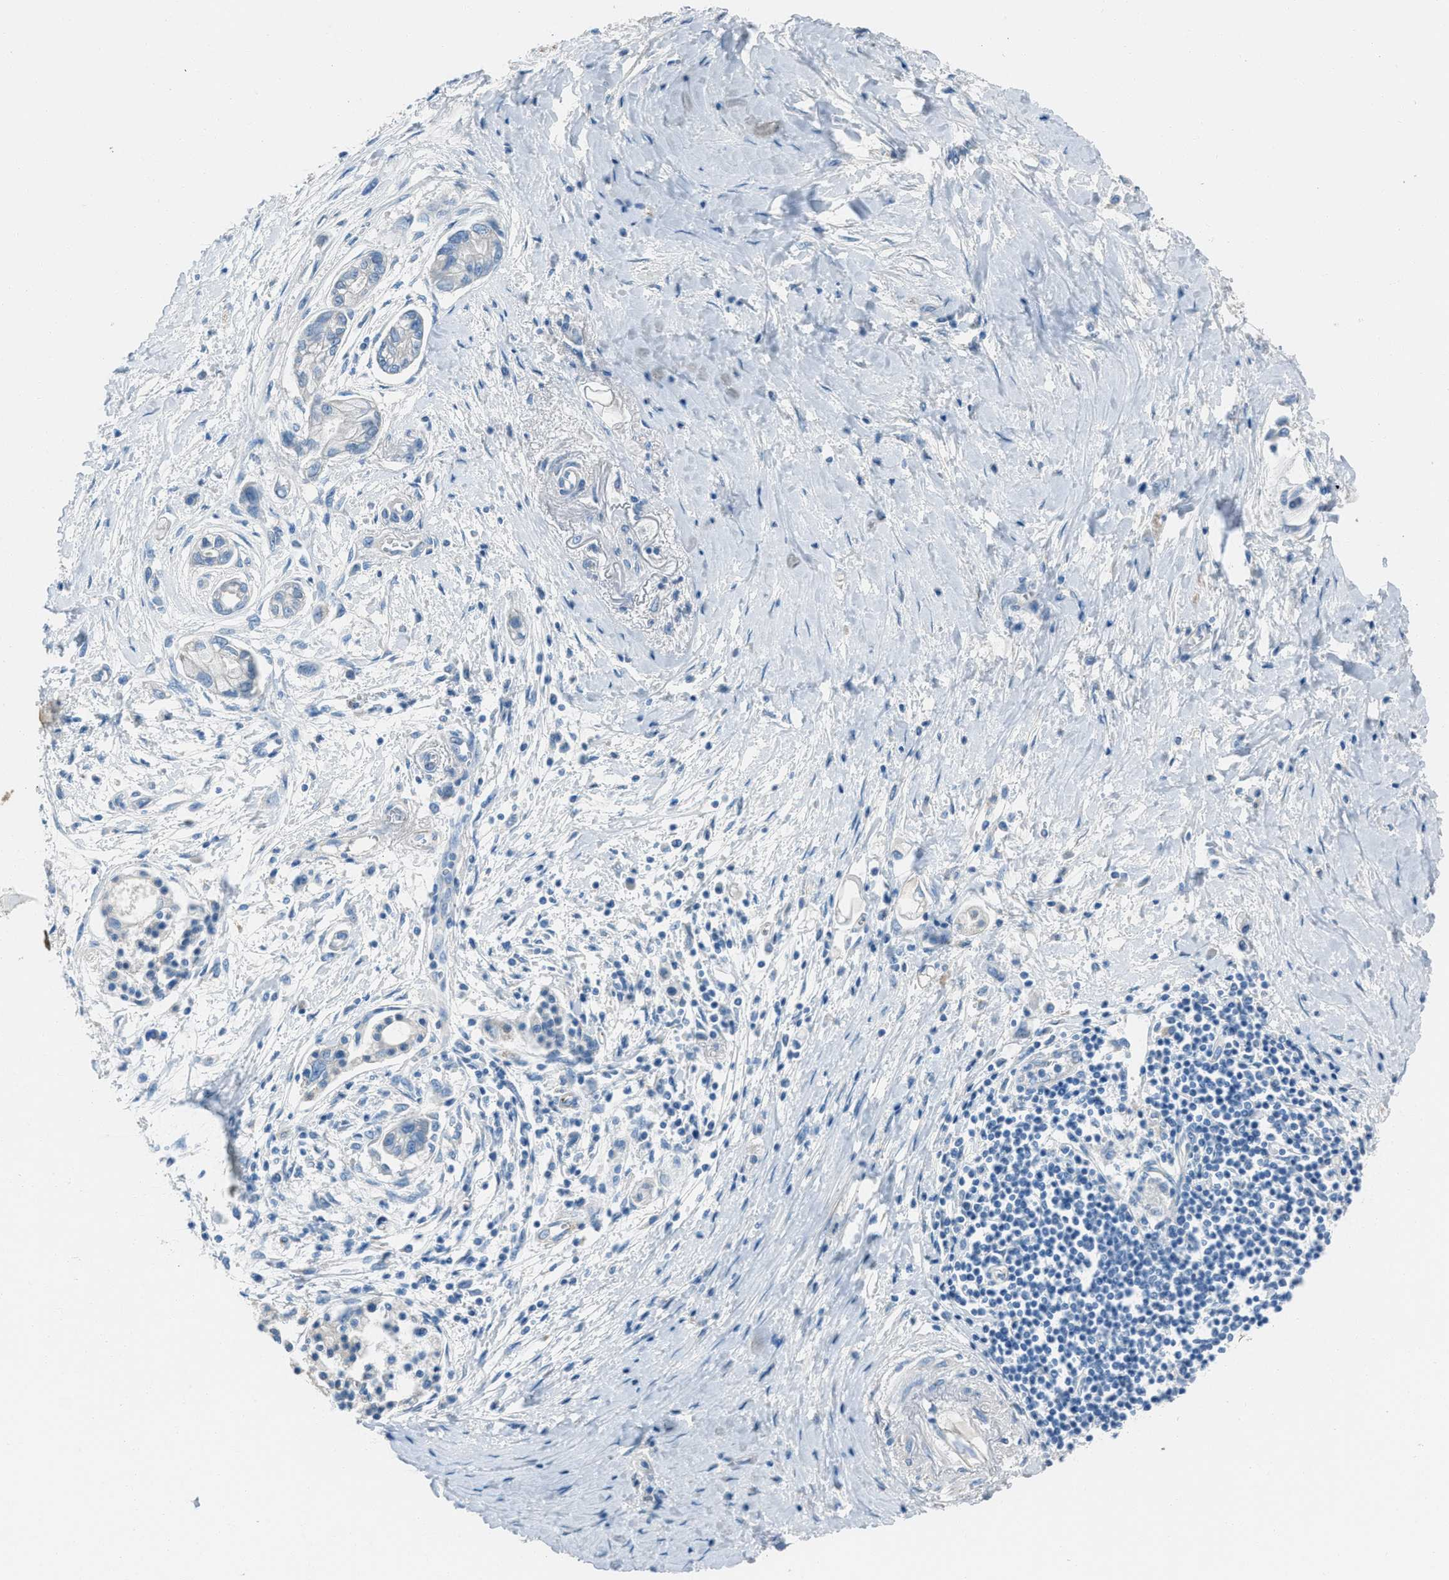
{"staining": {"intensity": "negative", "quantity": "none", "location": "none"}, "tissue": "pancreatic cancer", "cell_type": "Tumor cells", "image_type": "cancer", "snomed": [{"axis": "morphology", "description": "Adenocarcinoma, NOS"}, {"axis": "topography", "description": "Pancreas"}], "caption": "IHC photomicrograph of neoplastic tissue: human pancreatic cancer stained with DAB demonstrates no significant protein staining in tumor cells.", "gene": "AMACR", "patient": {"sex": "male", "age": 59}}